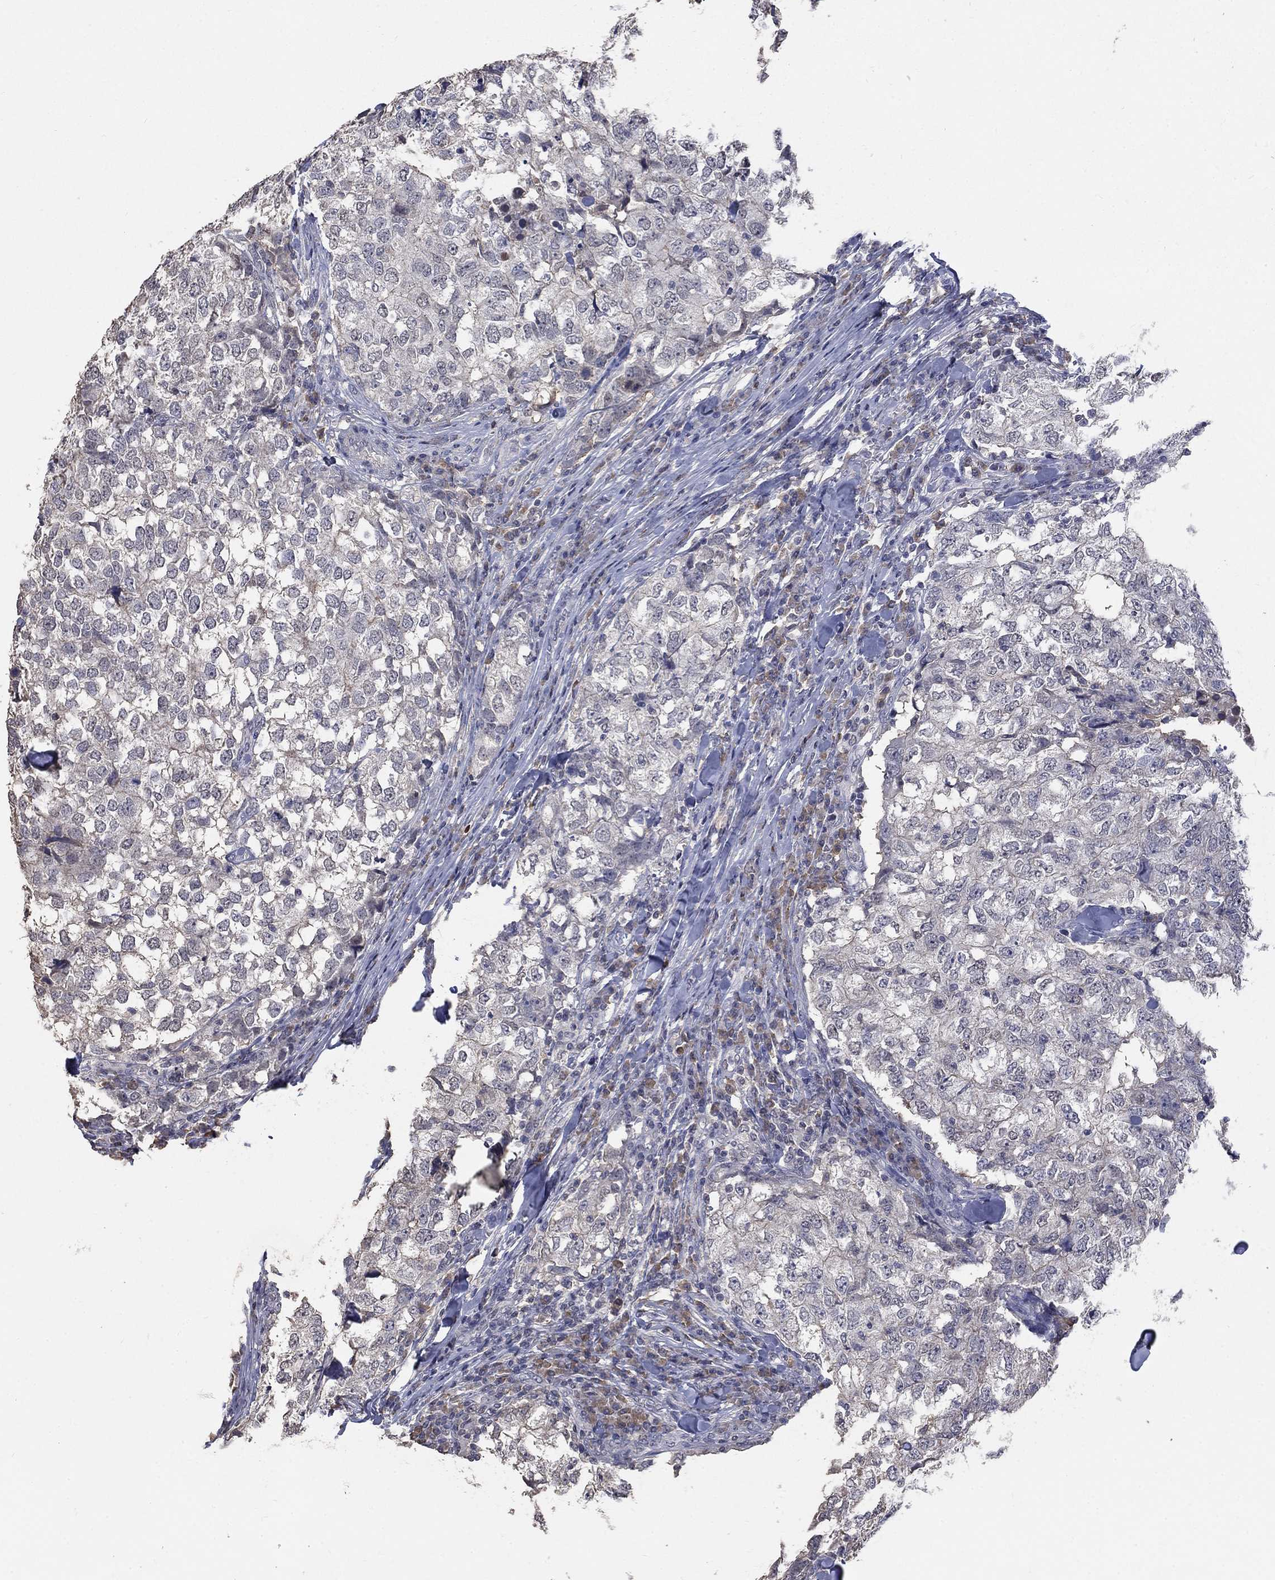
{"staining": {"intensity": "negative", "quantity": "none", "location": "none"}, "tissue": "breast cancer", "cell_type": "Tumor cells", "image_type": "cancer", "snomed": [{"axis": "morphology", "description": "Duct carcinoma"}, {"axis": "topography", "description": "Breast"}], "caption": "Human breast intraductal carcinoma stained for a protein using immunohistochemistry displays no positivity in tumor cells.", "gene": "ZBTB18", "patient": {"sex": "female", "age": 30}}